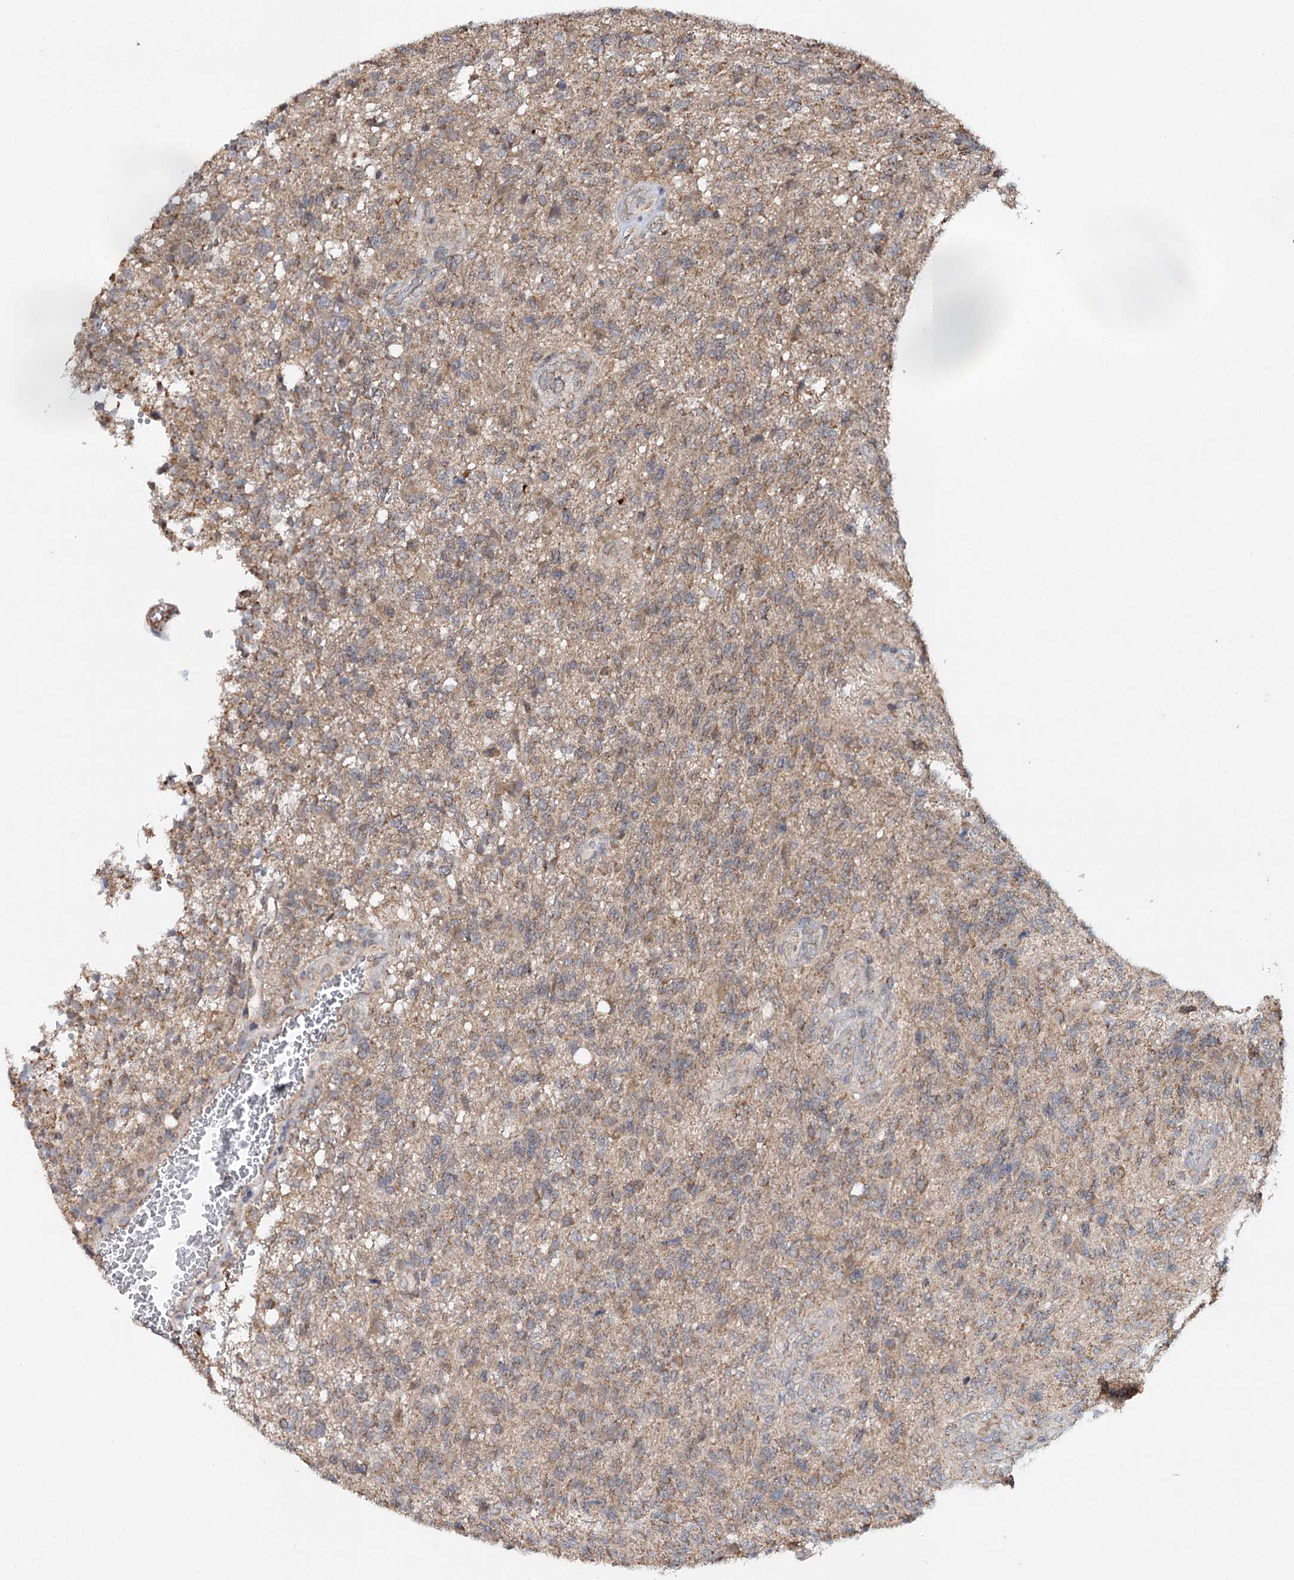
{"staining": {"intensity": "moderate", "quantity": ">75%", "location": "cytoplasmic/membranous"}, "tissue": "glioma", "cell_type": "Tumor cells", "image_type": "cancer", "snomed": [{"axis": "morphology", "description": "Glioma, malignant, High grade"}, {"axis": "topography", "description": "Brain"}], "caption": "Brown immunohistochemical staining in human glioma demonstrates moderate cytoplasmic/membranous expression in about >75% of tumor cells. The protein is shown in brown color, while the nuclei are stained blue.", "gene": "PIK3CB", "patient": {"sex": "male", "age": 56}}